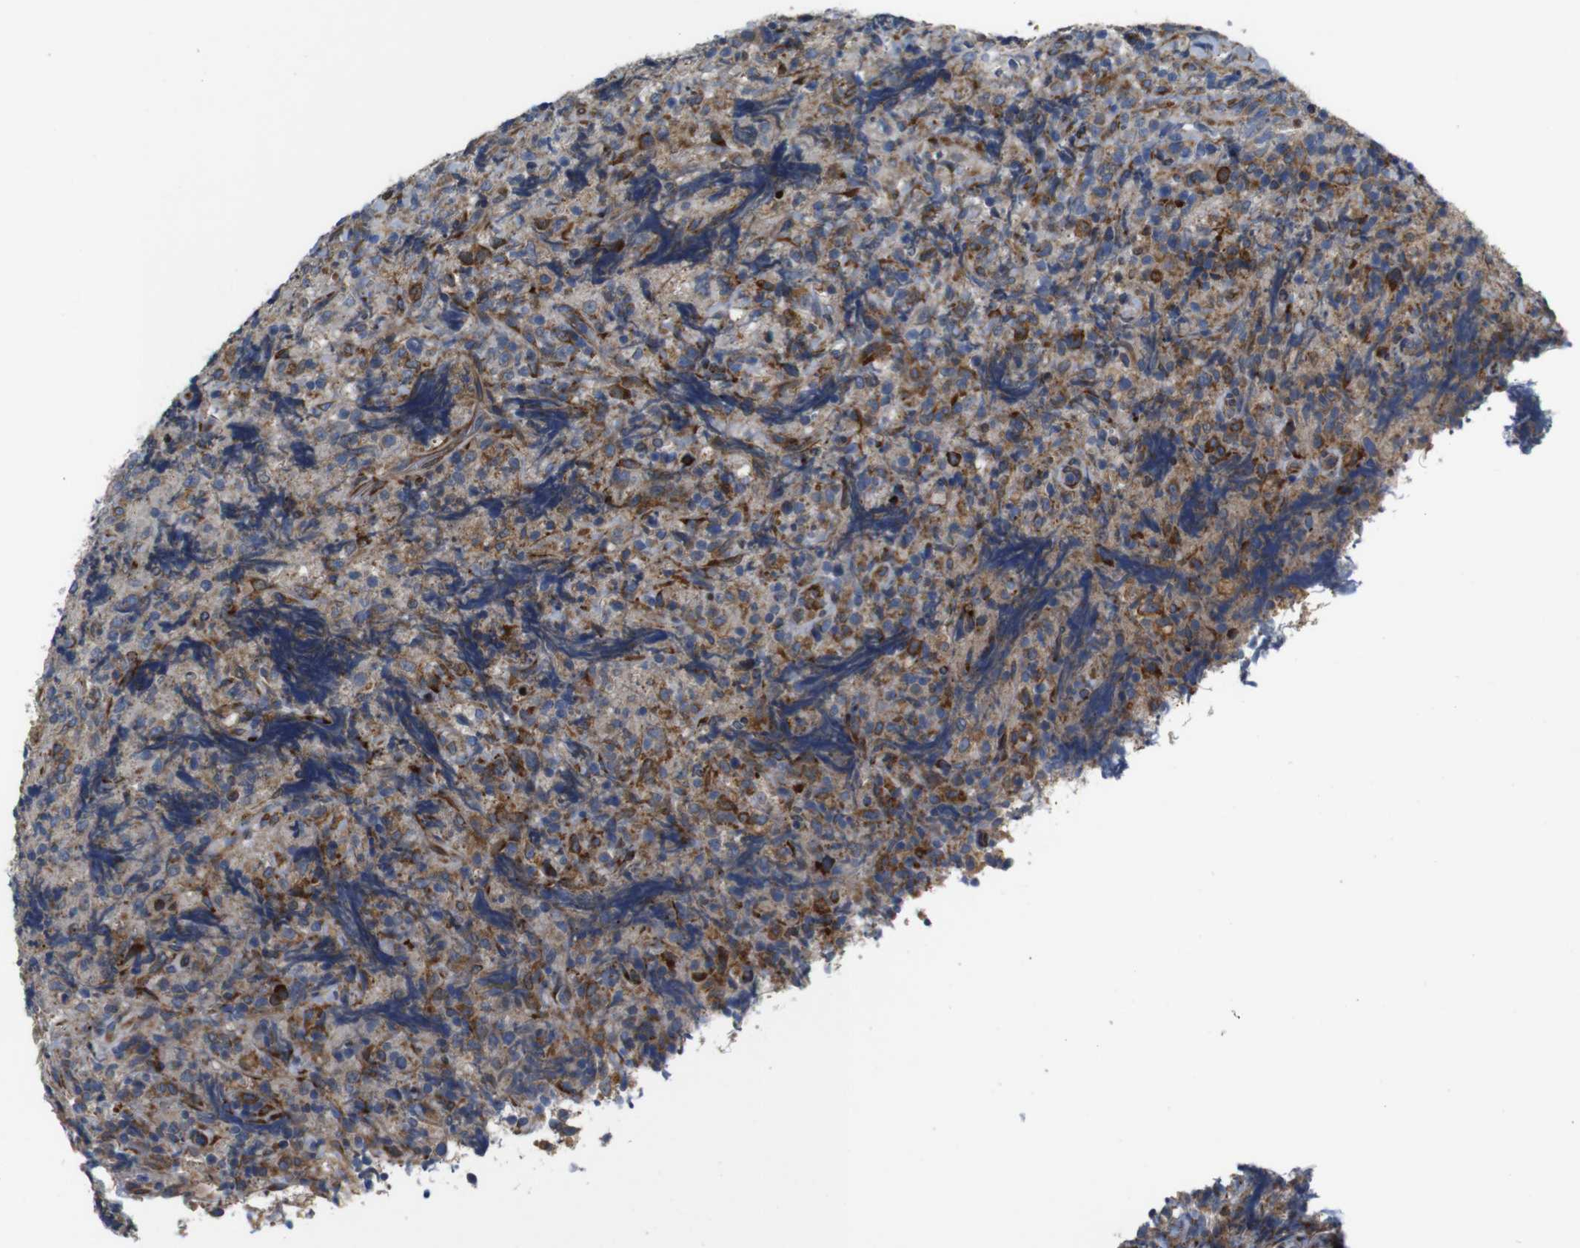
{"staining": {"intensity": "moderate", "quantity": ">75%", "location": "cytoplasmic/membranous"}, "tissue": "lymphoma", "cell_type": "Tumor cells", "image_type": "cancer", "snomed": [{"axis": "morphology", "description": "Malignant lymphoma, non-Hodgkin's type, High grade"}, {"axis": "topography", "description": "Tonsil"}], "caption": "The histopathology image displays a brown stain indicating the presence of a protein in the cytoplasmic/membranous of tumor cells in malignant lymphoma, non-Hodgkin's type (high-grade).", "gene": "UBE2G2", "patient": {"sex": "female", "age": 36}}